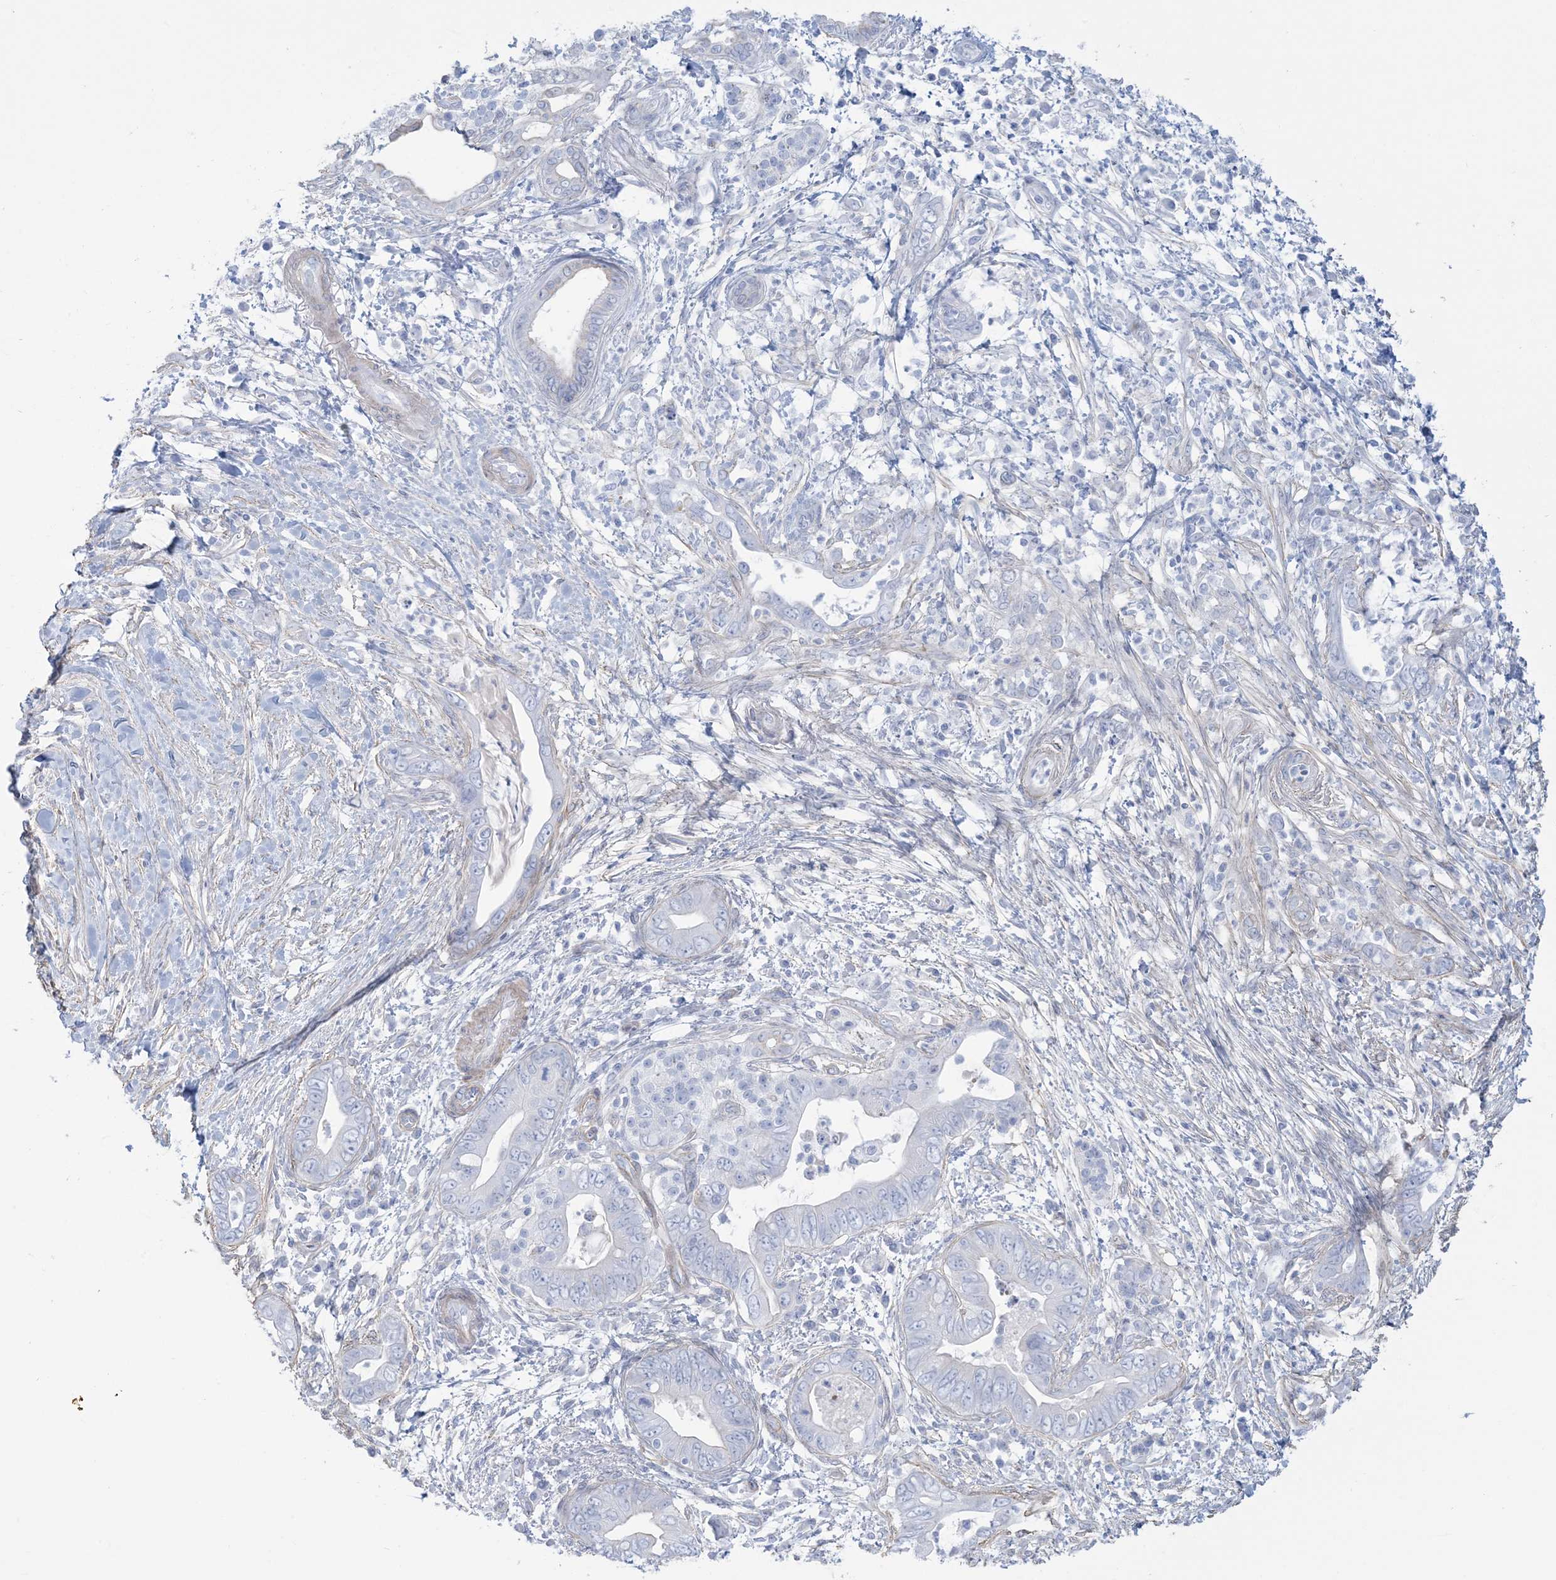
{"staining": {"intensity": "negative", "quantity": "none", "location": "none"}, "tissue": "pancreatic cancer", "cell_type": "Tumor cells", "image_type": "cancer", "snomed": [{"axis": "morphology", "description": "Adenocarcinoma, NOS"}, {"axis": "topography", "description": "Pancreas"}], "caption": "Adenocarcinoma (pancreatic) was stained to show a protein in brown. There is no significant expression in tumor cells.", "gene": "AGXT", "patient": {"sex": "male", "age": 75}}